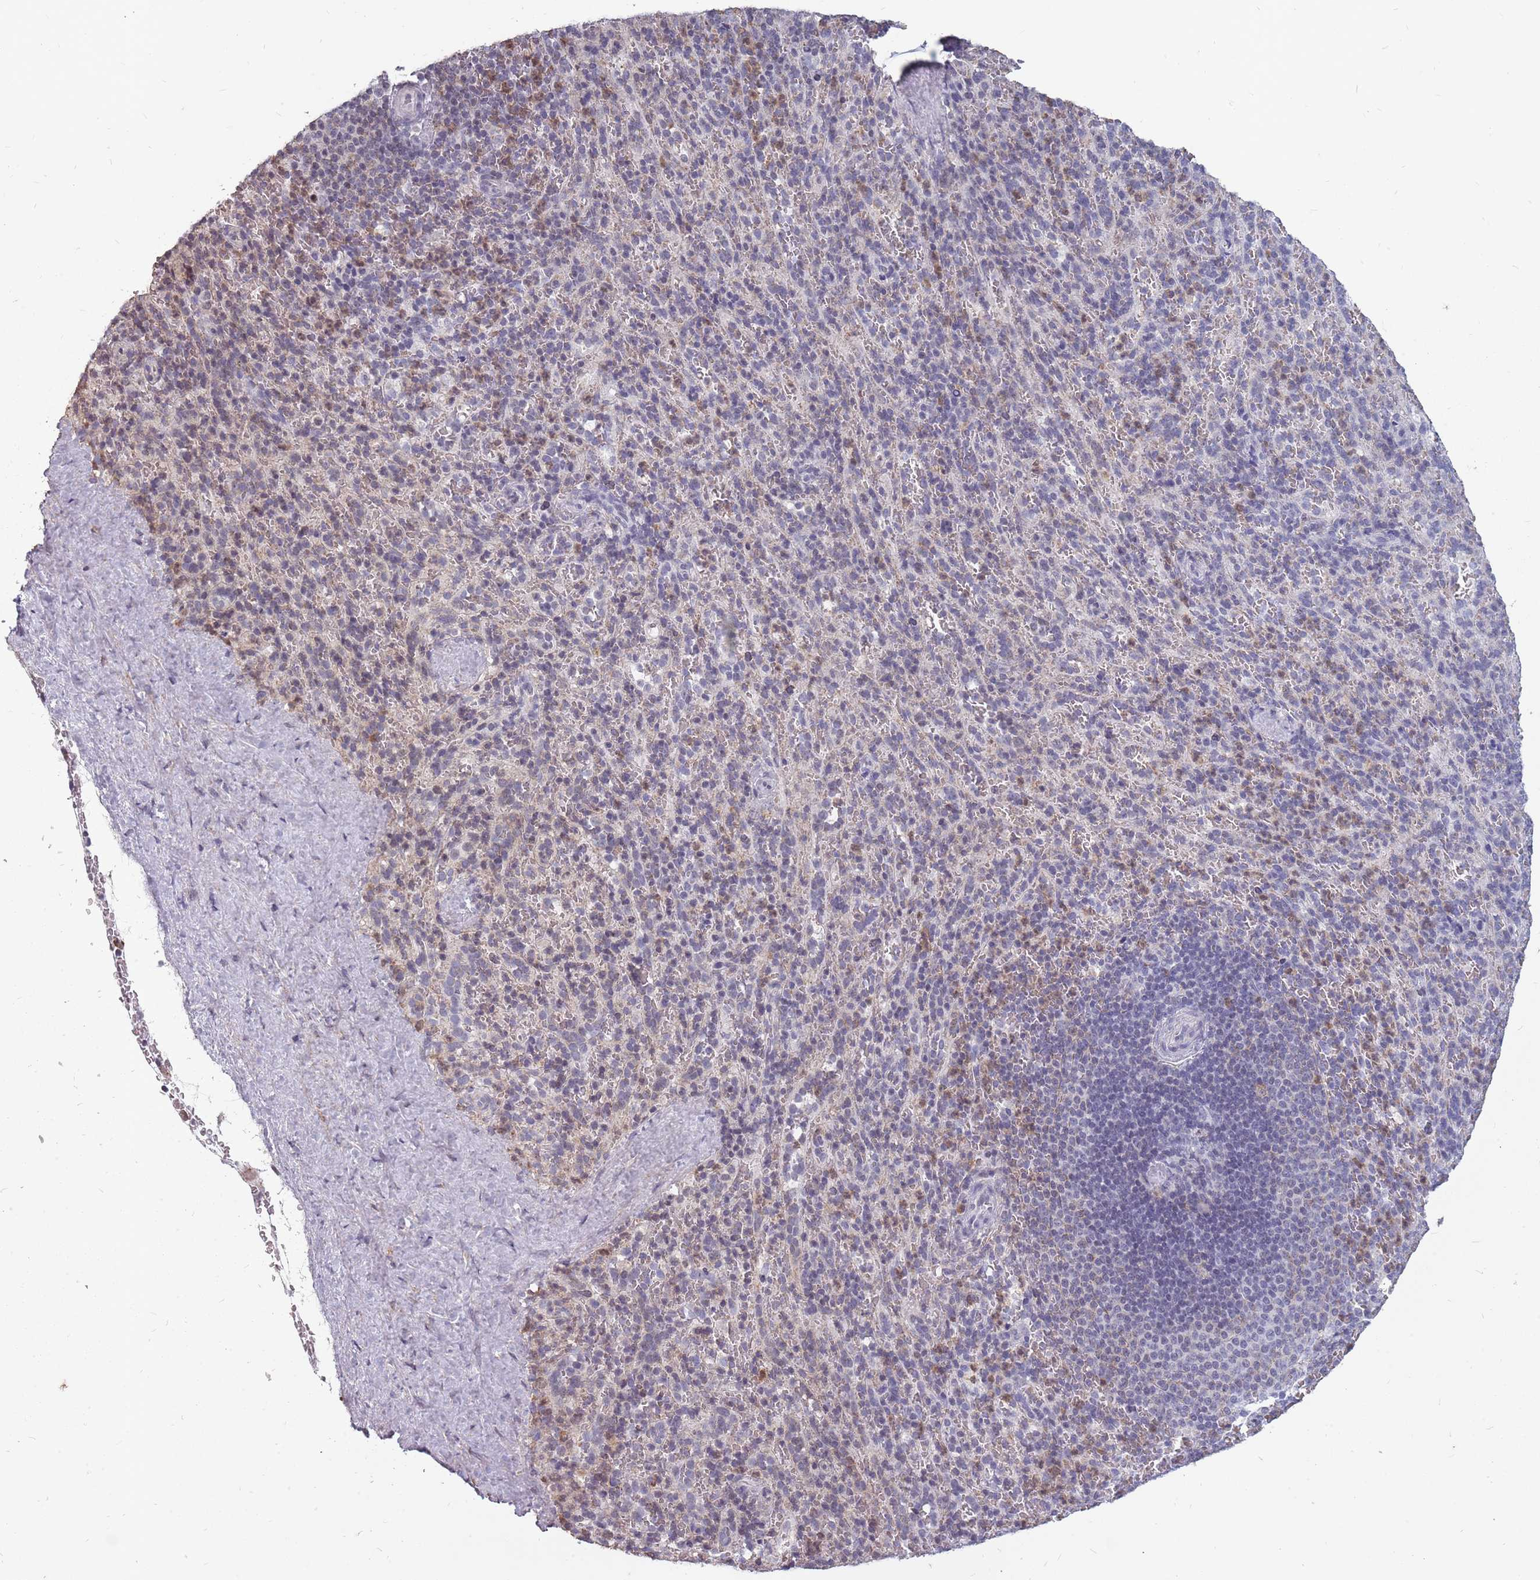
{"staining": {"intensity": "weak", "quantity": "<25%", "location": "cytoplasmic/membranous"}, "tissue": "spleen", "cell_type": "Cells in red pulp", "image_type": "normal", "snomed": [{"axis": "morphology", "description": "Normal tissue, NOS"}, {"axis": "topography", "description": "Spleen"}], "caption": "DAB immunohistochemical staining of benign human spleen displays no significant staining in cells in red pulp.", "gene": "NEK6", "patient": {"sex": "female", "age": 21}}